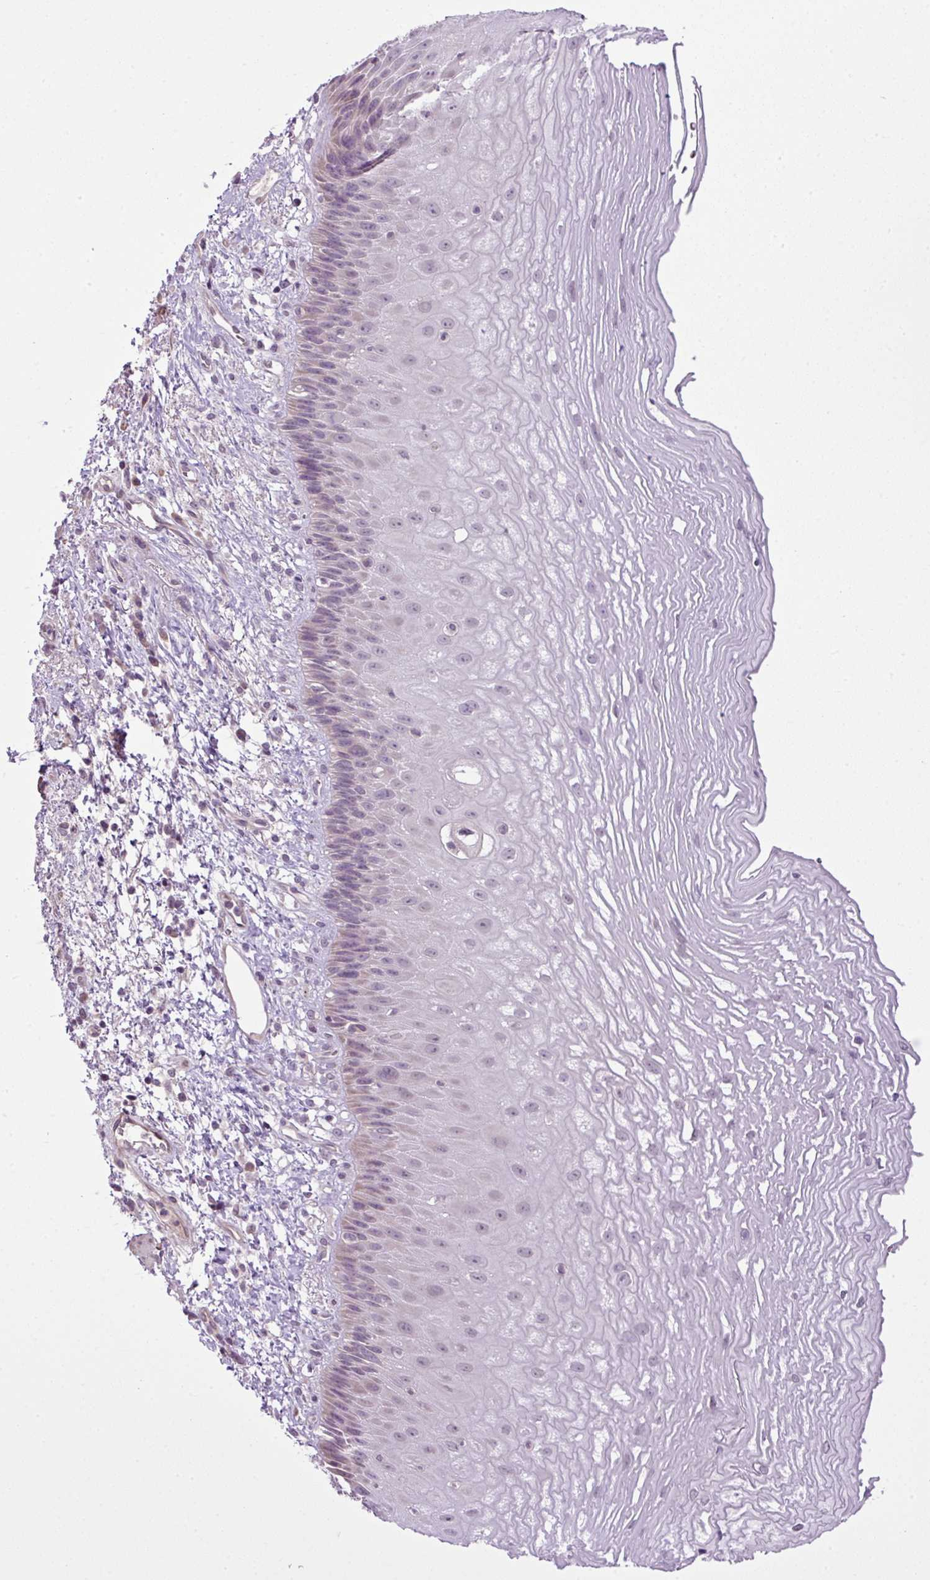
{"staining": {"intensity": "weak", "quantity": "25%-75%", "location": "nuclear"}, "tissue": "esophagus", "cell_type": "Squamous epithelial cells", "image_type": "normal", "snomed": [{"axis": "morphology", "description": "Normal tissue, NOS"}, {"axis": "topography", "description": "Esophagus"}], "caption": "Protein analysis of unremarkable esophagus demonstrates weak nuclear positivity in approximately 25%-75% of squamous epithelial cells.", "gene": "DNAJB13", "patient": {"sex": "male", "age": 60}}